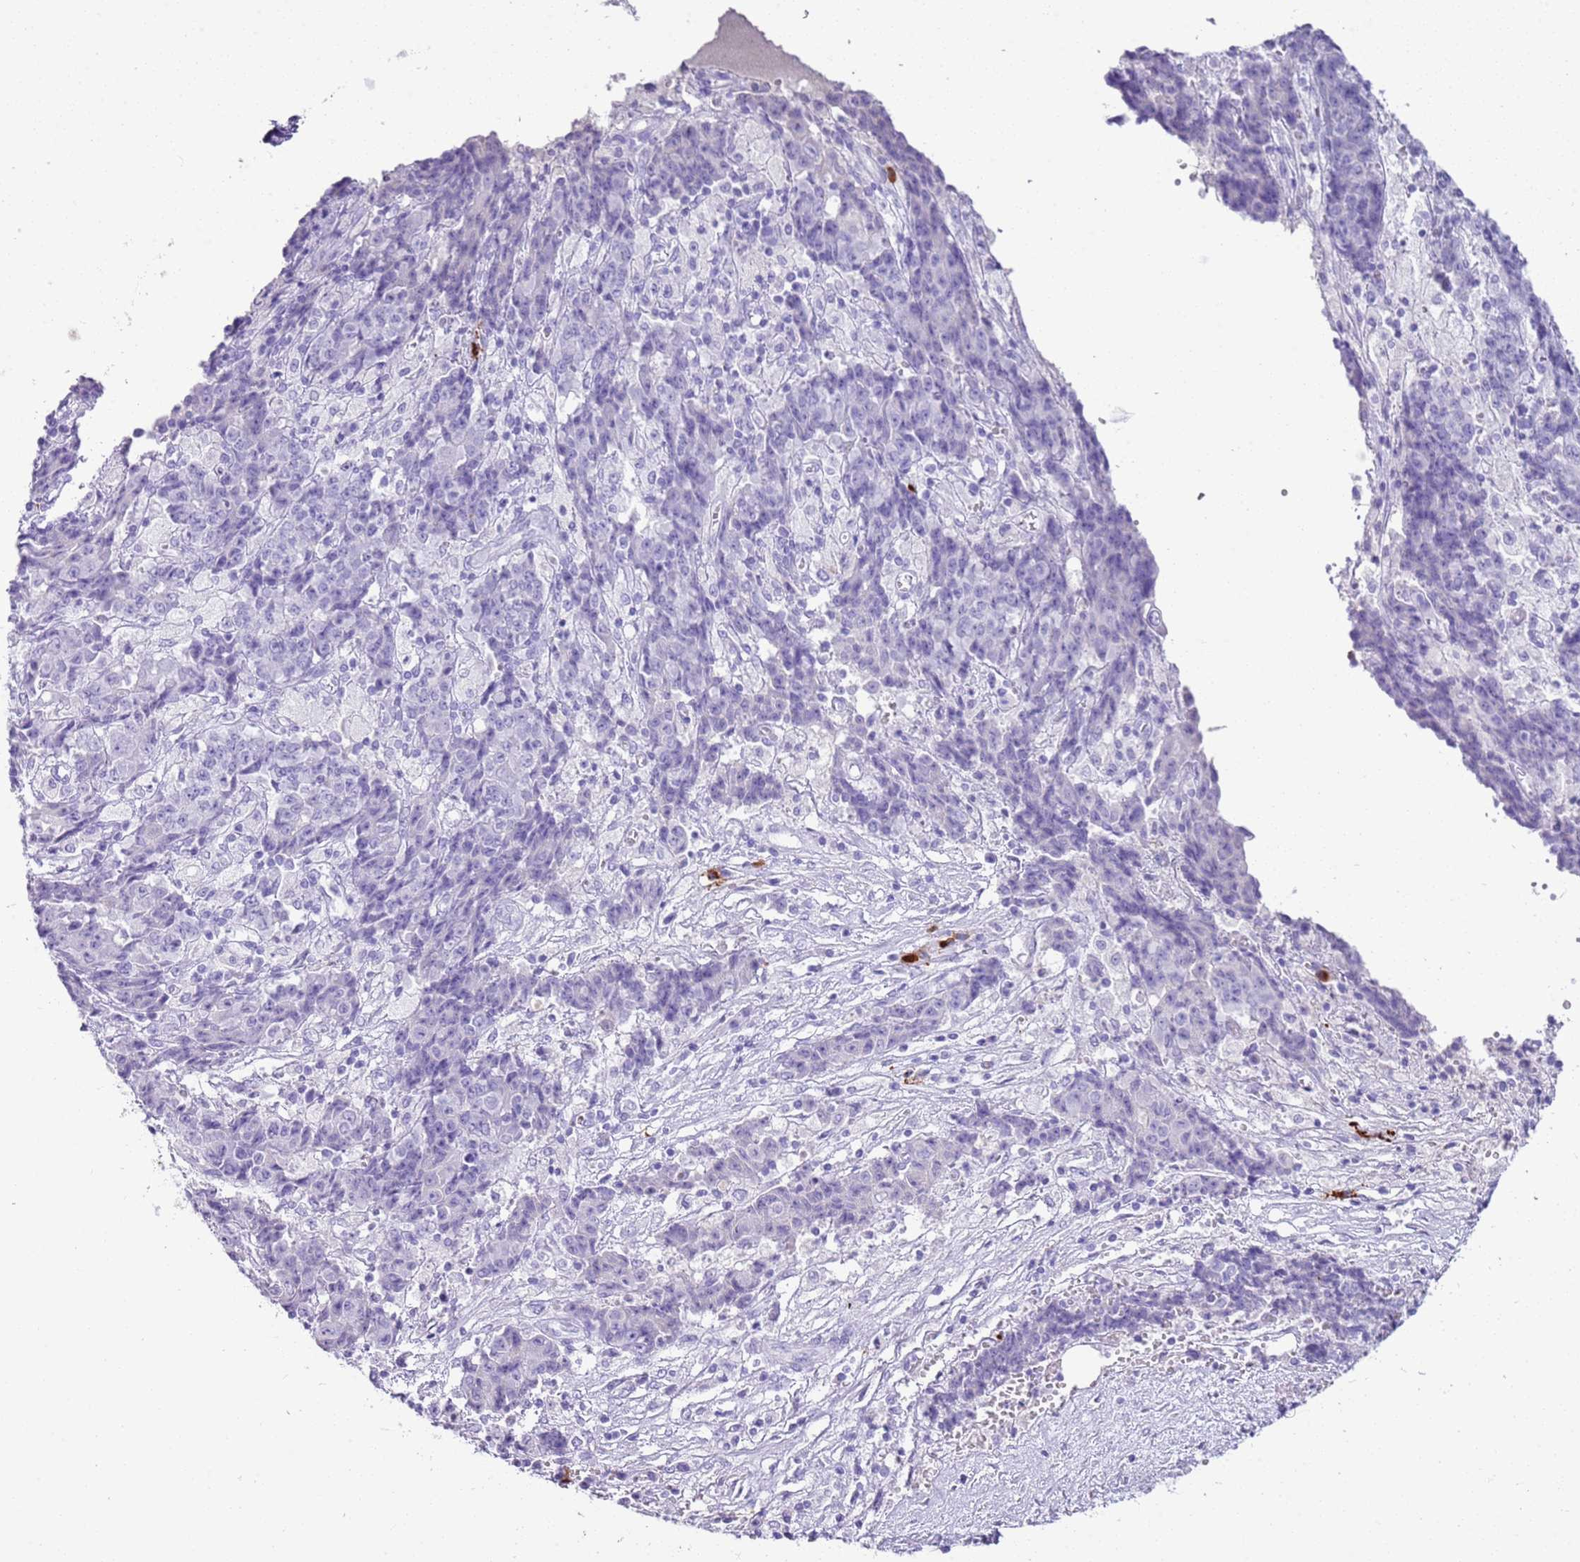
{"staining": {"intensity": "negative", "quantity": "none", "location": "none"}, "tissue": "ovarian cancer", "cell_type": "Tumor cells", "image_type": "cancer", "snomed": [{"axis": "morphology", "description": "Carcinoma, endometroid"}, {"axis": "topography", "description": "Ovary"}], "caption": "Immunohistochemical staining of ovarian cancer (endometroid carcinoma) demonstrates no significant positivity in tumor cells. (Brightfield microscopy of DAB (3,3'-diaminobenzidine) IHC at high magnification).", "gene": "IGKV3D-11", "patient": {"sex": "female", "age": 42}}